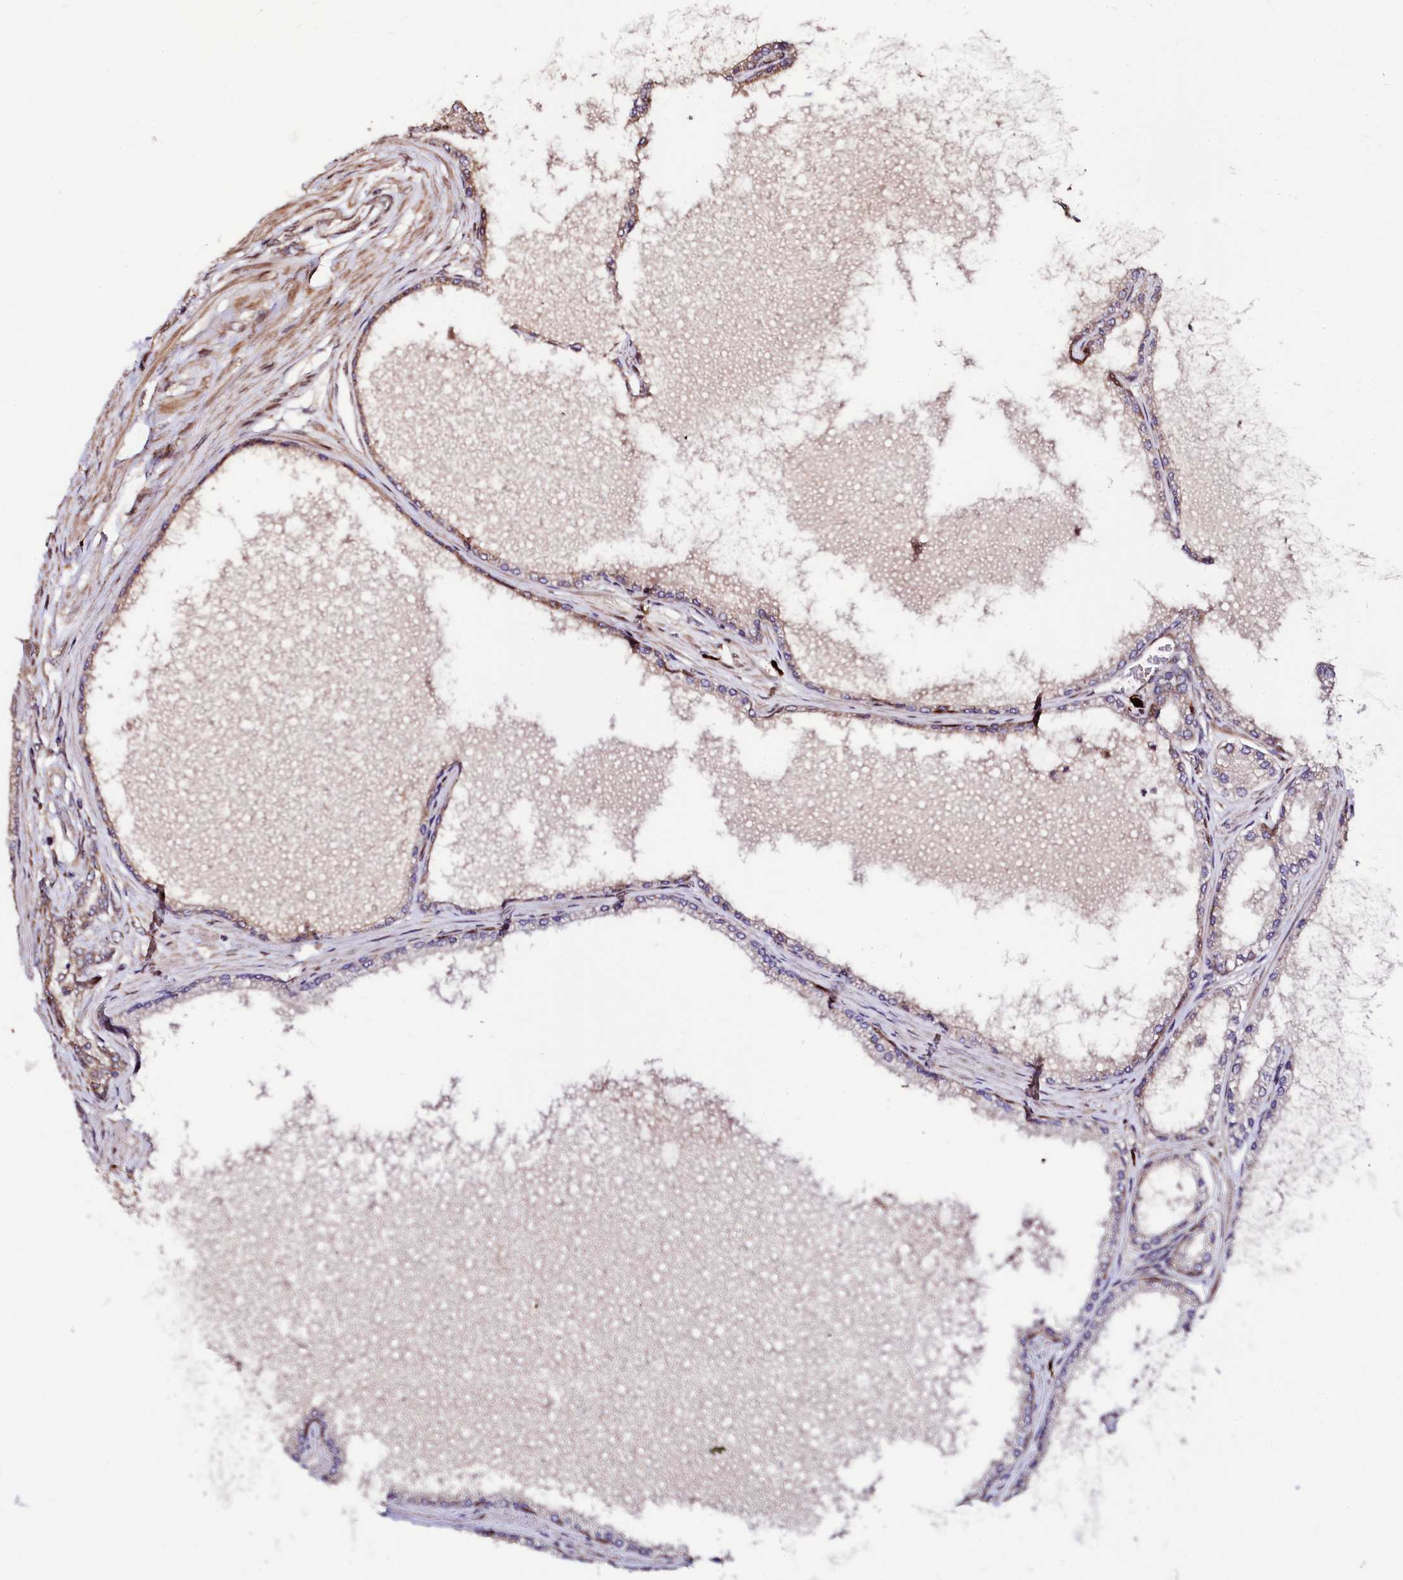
{"staining": {"intensity": "moderate", "quantity": ">75%", "location": "cytoplasmic/membranous"}, "tissue": "prostate cancer", "cell_type": "Tumor cells", "image_type": "cancer", "snomed": [{"axis": "morphology", "description": "Adenocarcinoma, Low grade"}, {"axis": "topography", "description": "Prostate"}], "caption": "High-power microscopy captured an immunohistochemistry image of prostate cancer, revealing moderate cytoplasmic/membranous positivity in about >75% of tumor cells. The staining was performed using DAB, with brown indicating positive protein expression. Nuclei are stained blue with hematoxylin.", "gene": "C5orf15", "patient": {"sex": "male", "age": 63}}